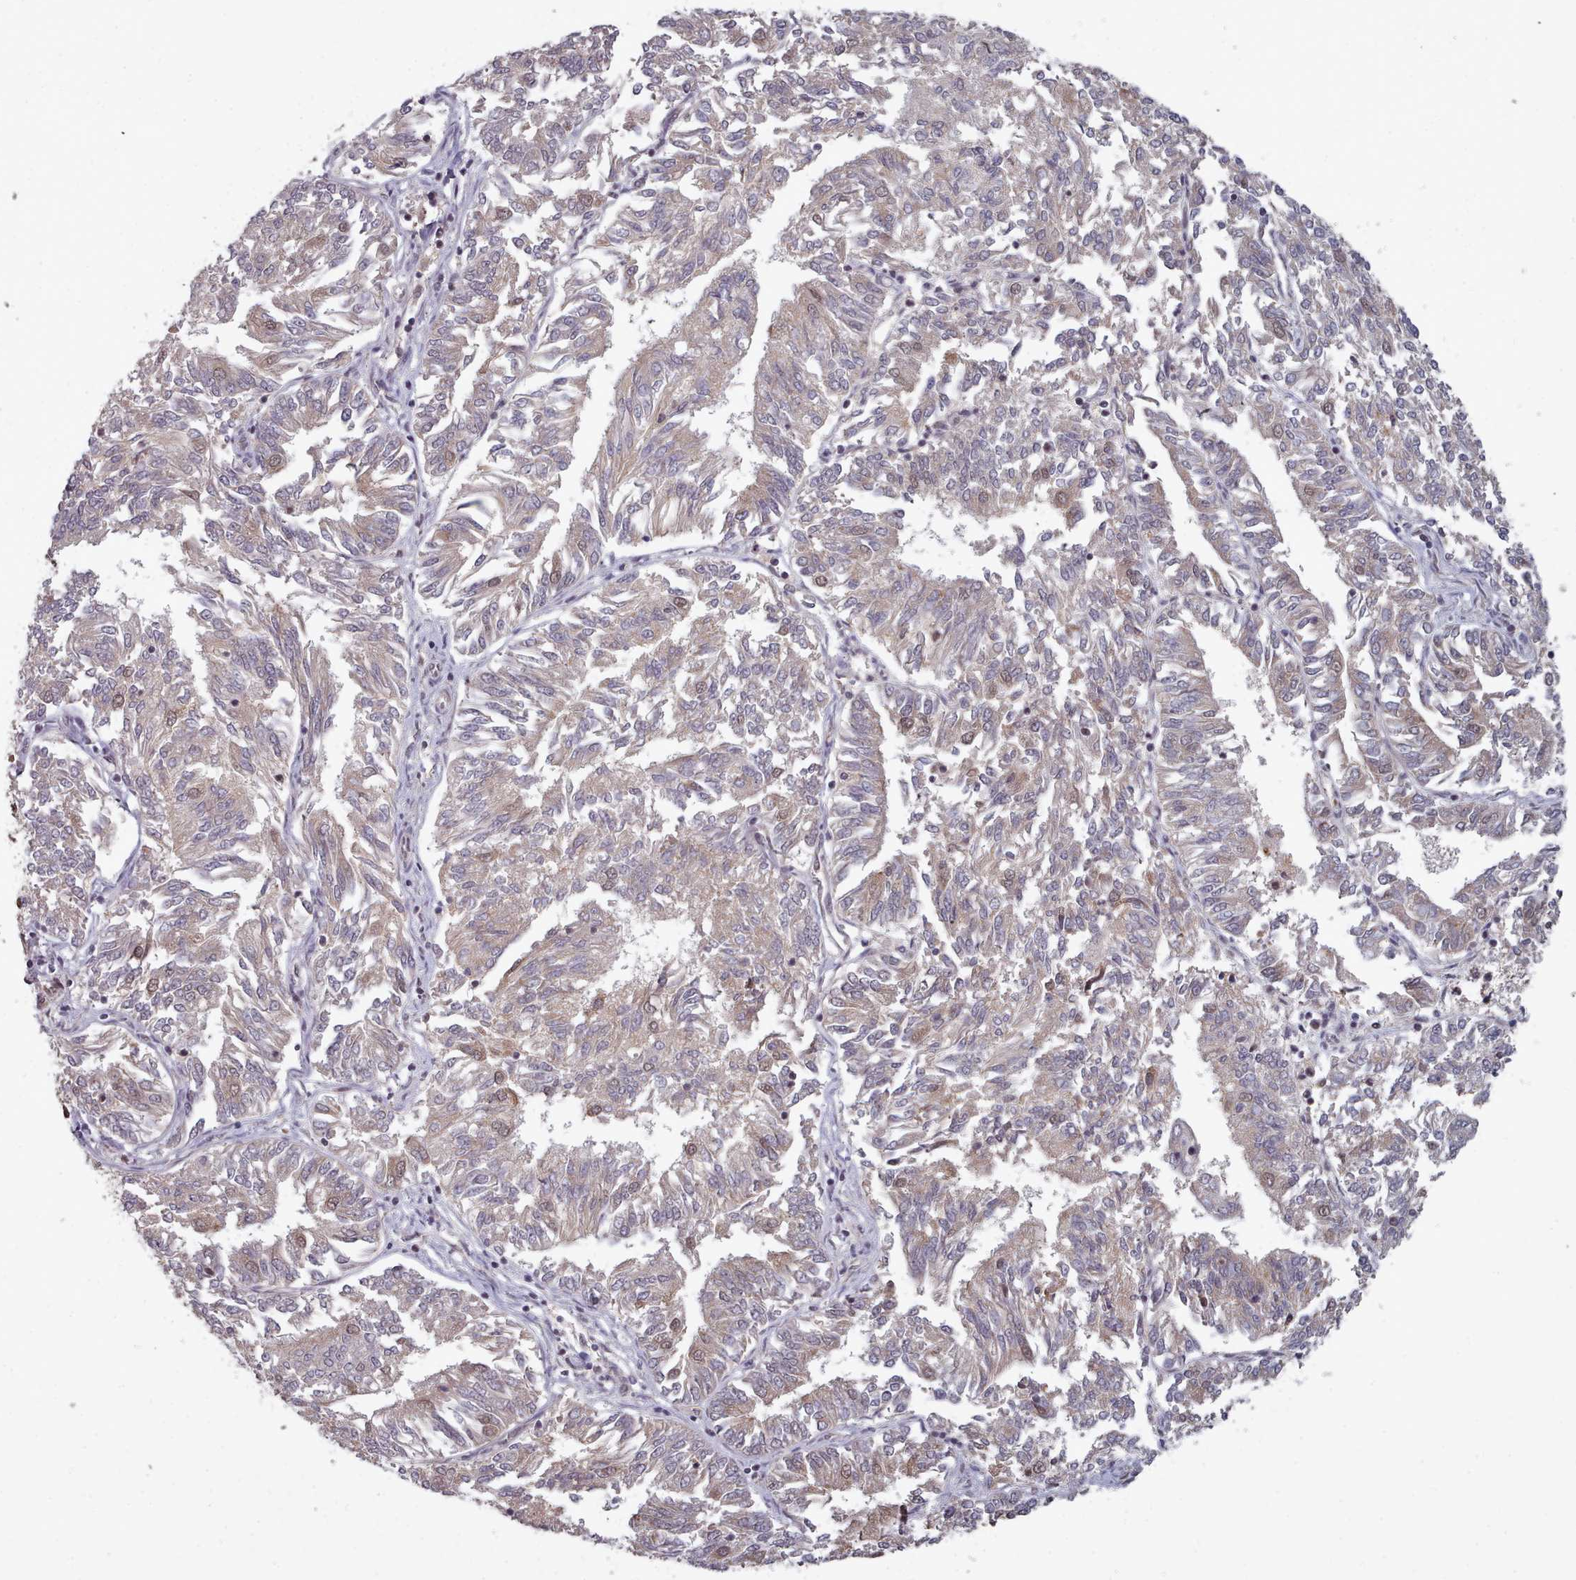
{"staining": {"intensity": "weak", "quantity": "25%-75%", "location": "cytoplasmic/membranous,nuclear"}, "tissue": "endometrial cancer", "cell_type": "Tumor cells", "image_type": "cancer", "snomed": [{"axis": "morphology", "description": "Adenocarcinoma, NOS"}, {"axis": "topography", "description": "Endometrium"}], "caption": "A high-resolution photomicrograph shows immunohistochemistry (IHC) staining of endometrial adenocarcinoma, which shows weak cytoplasmic/membranous and nuclear positivity in about 25%-75% of tumor cells. (brown staining indicates protein expression, while blue staining denotes nuclei).", "gene": "DHX8", "patient": {"sex": "female", "age": 58}}